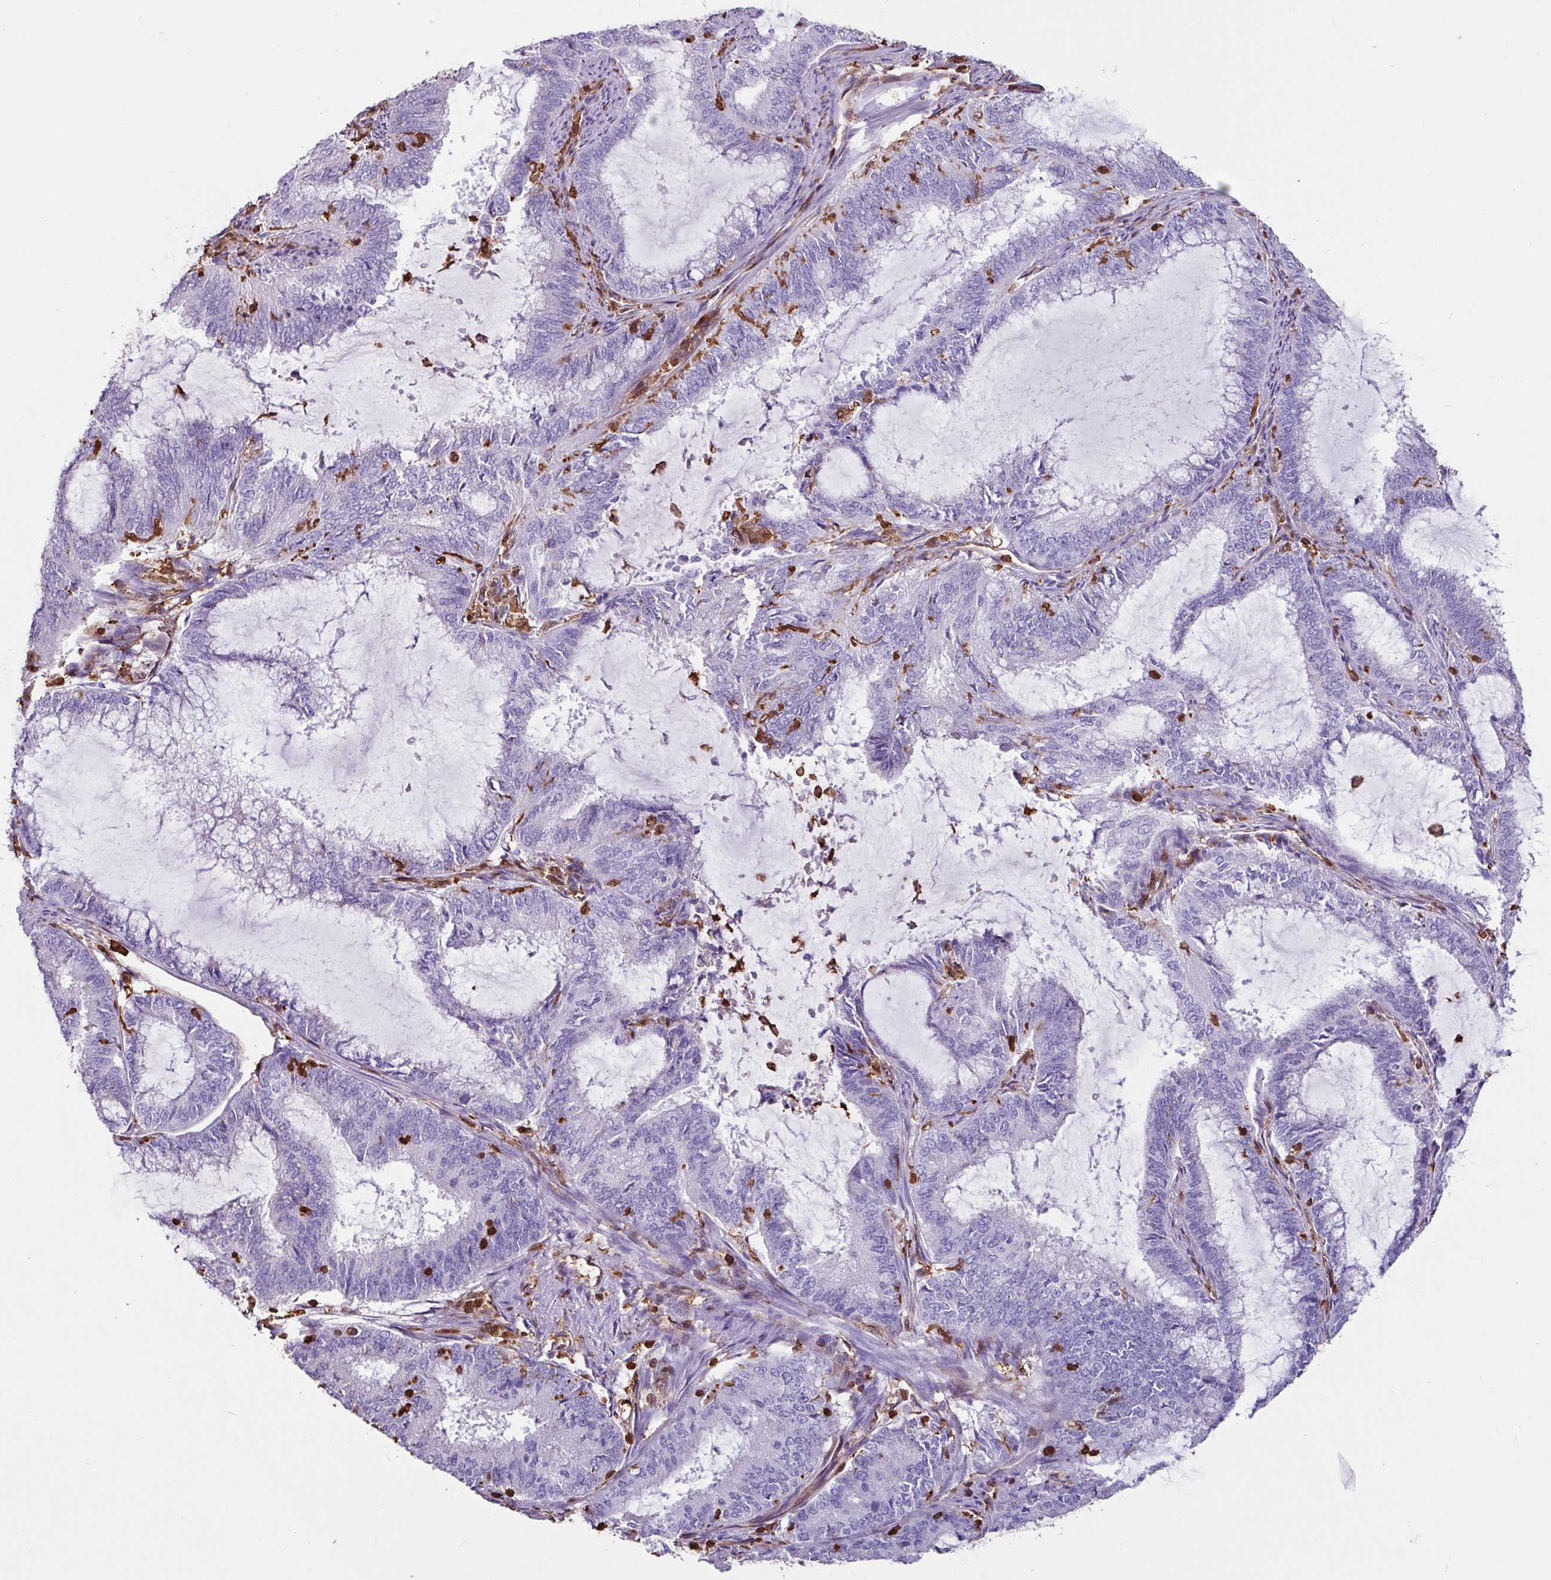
{"staining": {"intensity": "negative", "quantity": "none", "location": "none"}, "tissue": "endometrial cancer", "cell_type": "Tumor cells", "image_type": "cancer", "snomed": [{"axis": "morphology", "description": "Adenocarcinoma, NOS"}, {"axis": "topography", "description": "Endometrium"}], "caption": "There is no significant expression in tumor cells of adenocarcinoma (endometrial).", "gene": "ARHGDIB", "patient": {"sex": "female", "age": 51}}